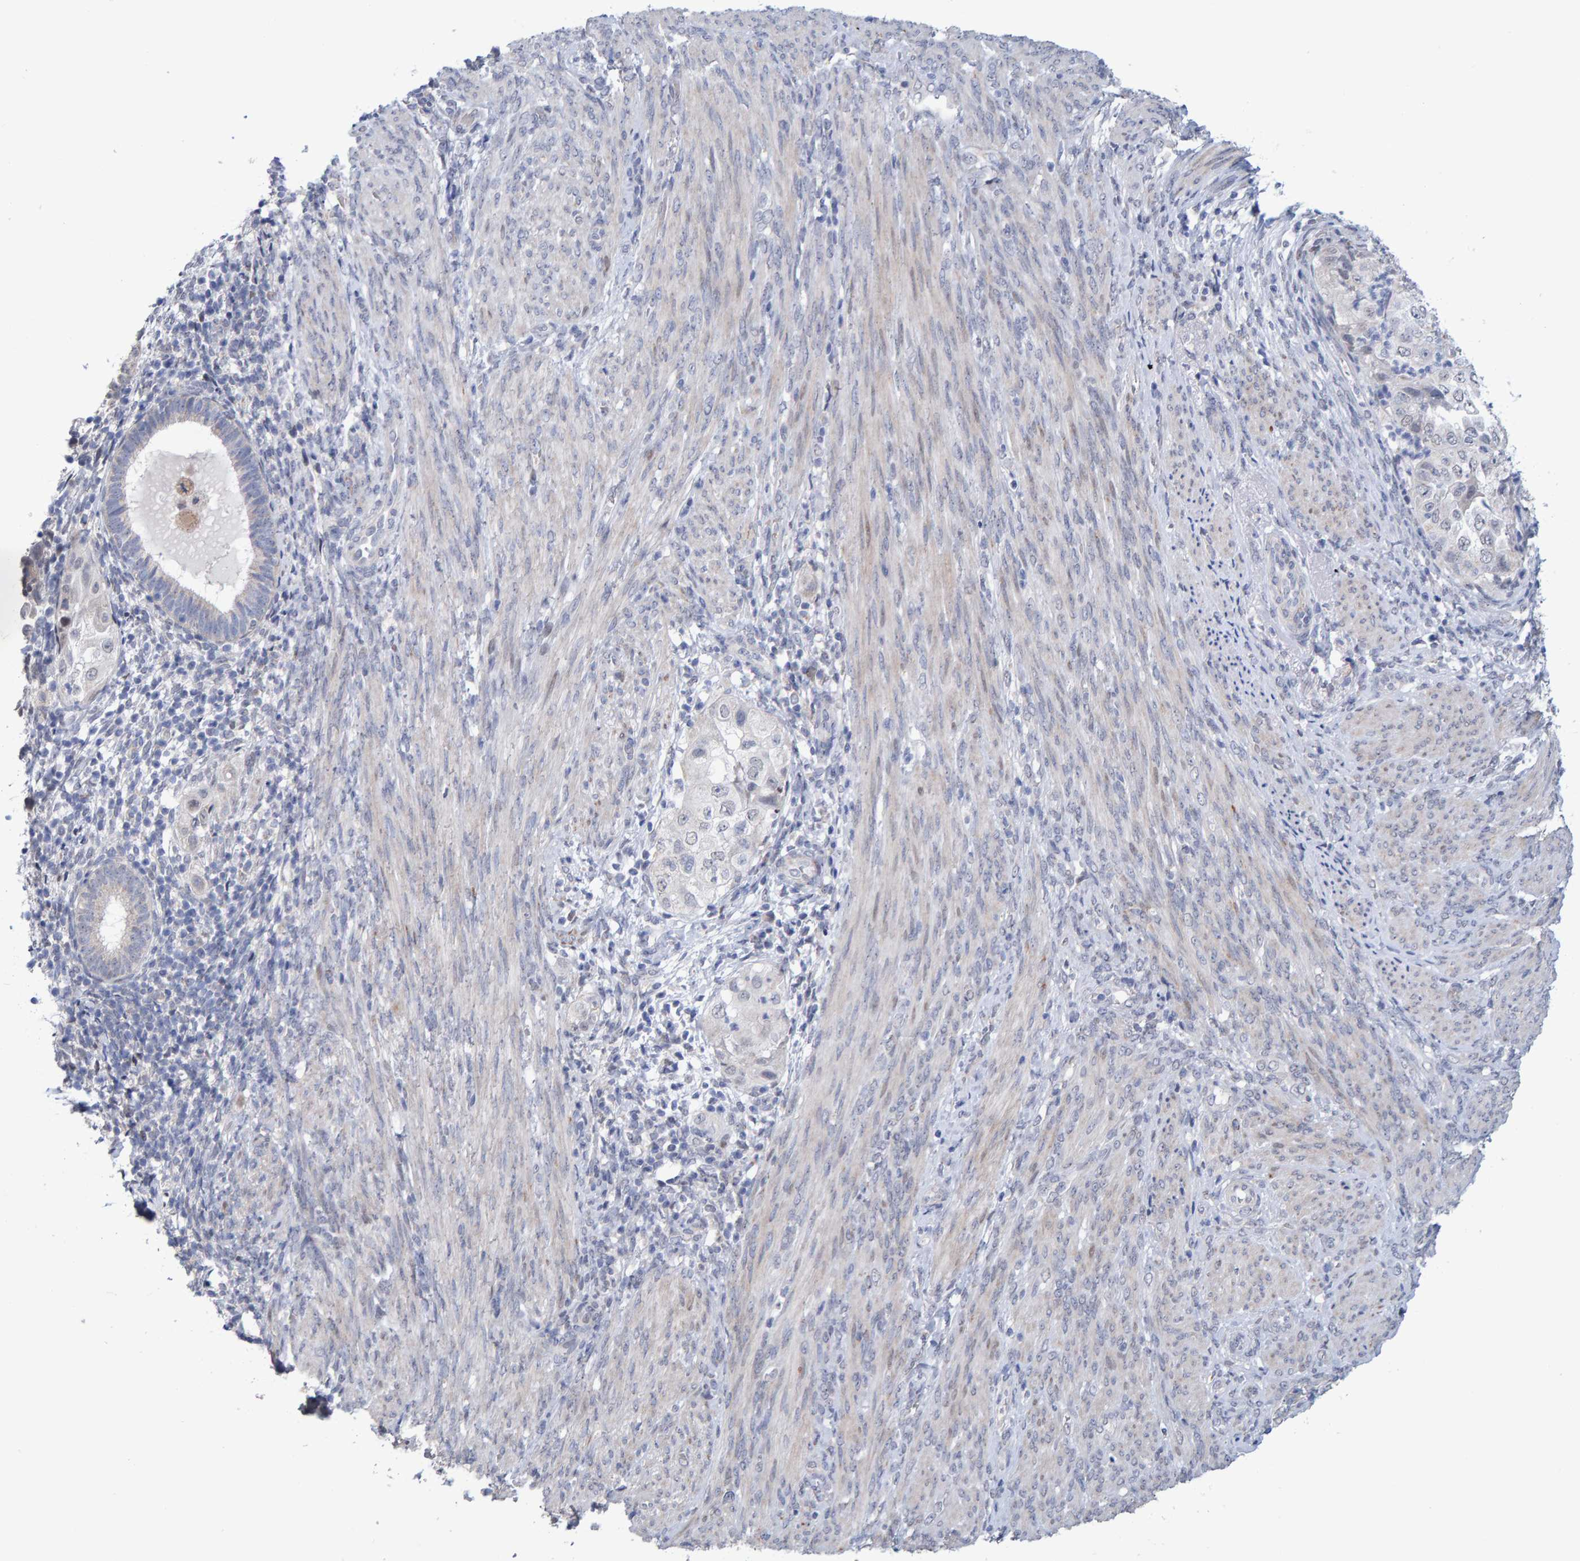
{"staining": {"intensity": "weak", "quantity": "25%-75%", "location": "nuclear"}, "tissue": "endometrial cancer", "cell_type": "Tumor cells", "image_type": "cancer", "snomed": [{"axis": "morphology", "description": "Adenocarcinoma, NOS"}, {"axis": "topography", "description": "Endometrium"}], "caption": "Protein staining by IHC displays weak nuclear expression in approximately 25%-75% of tumor cells in endometrial cancer.", "gene": "USP43", "patient": {"sex": "female", "age": 85}}